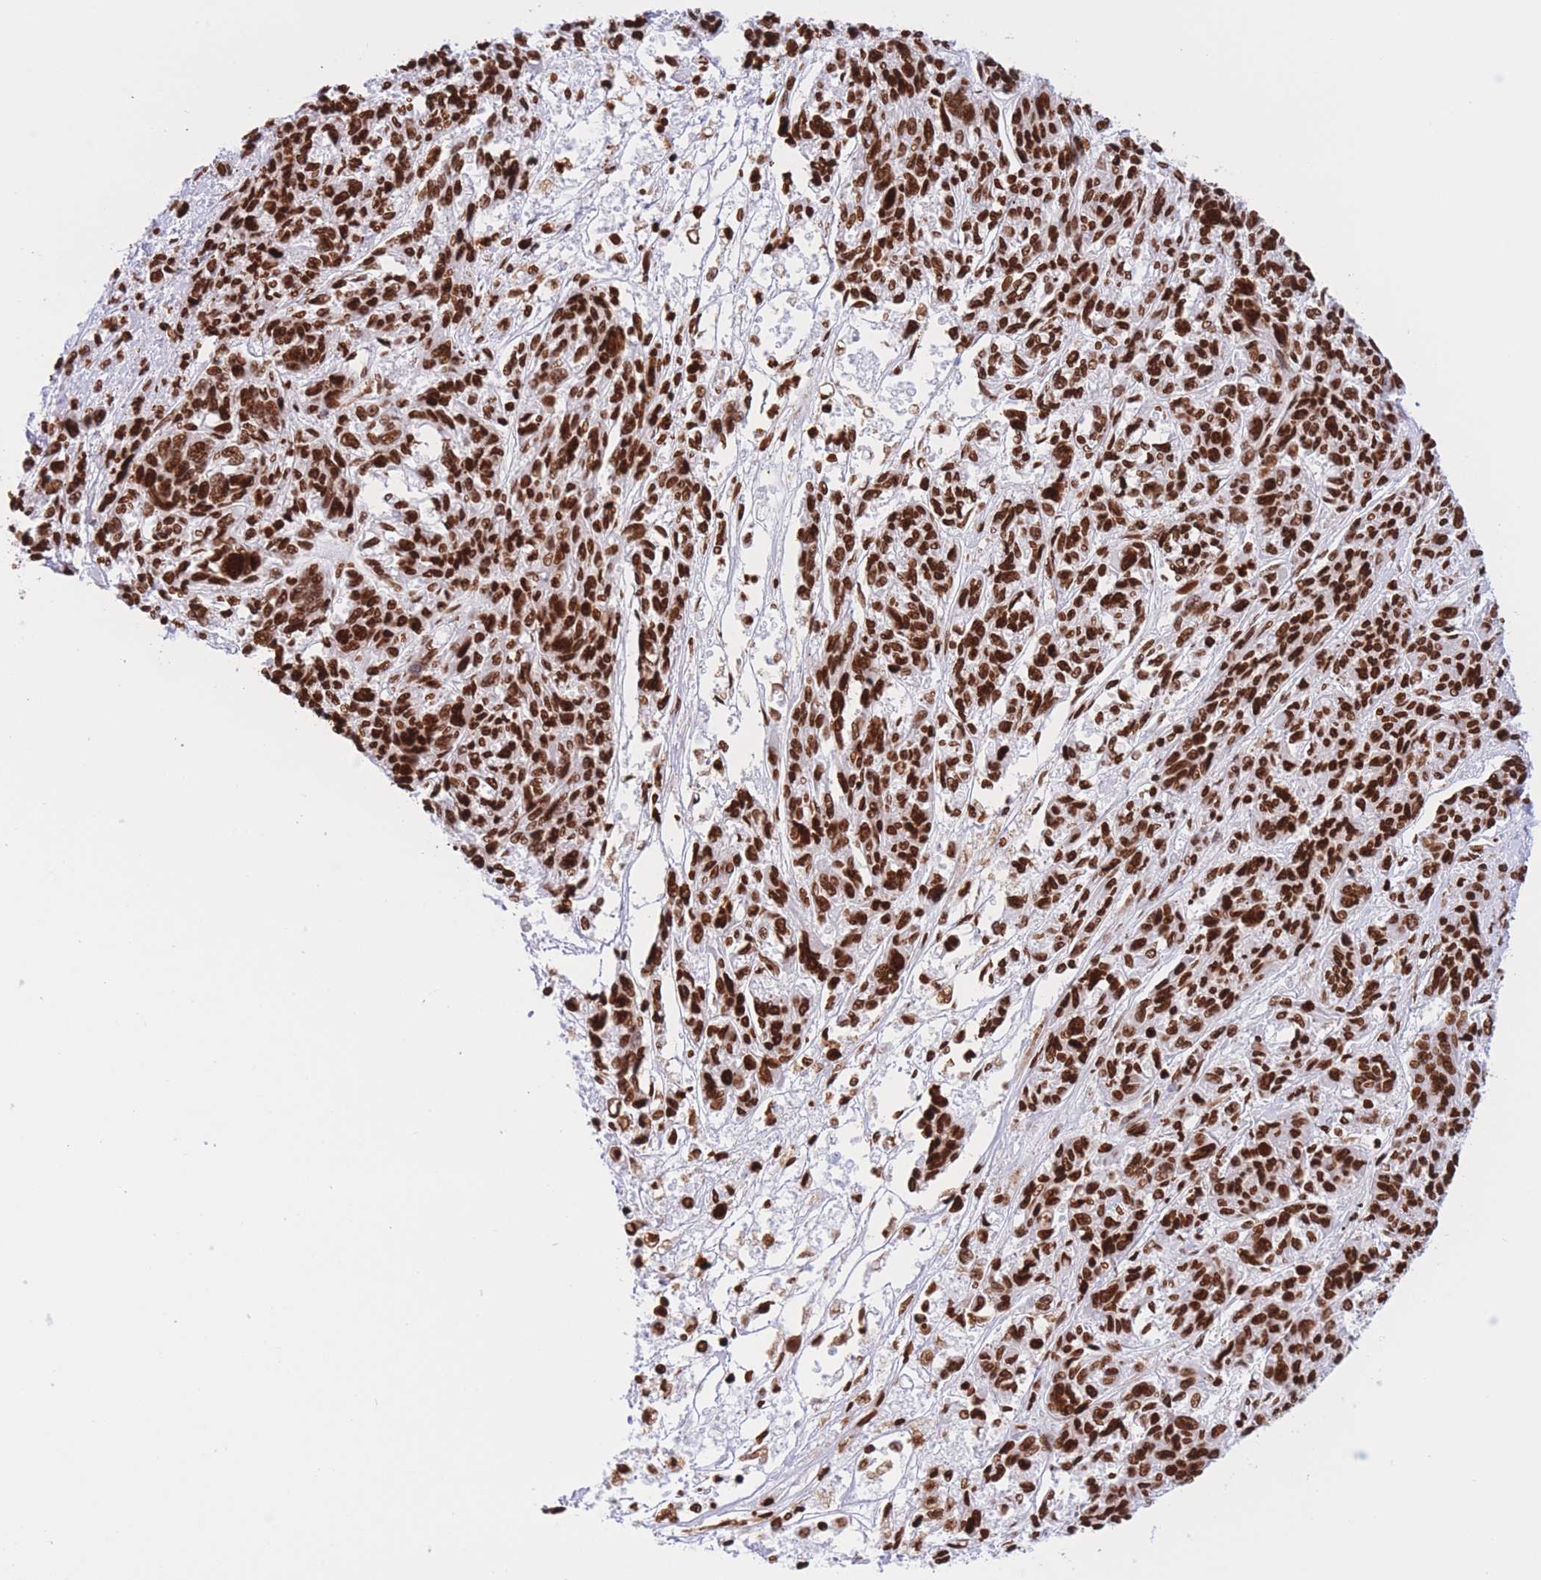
{"staining": {"intensity": "strong", "quantity": ">75%", "location": "nuclear"}, "tissue": "melanoma", "cell_type": "Tumor cells", "image_type": "cancer", "snomed": [{"axis": "morphology", "description": "Malignant melanoma, NOS"}, {"axis": "topography", "description": "Skin"}], "caption": "Malignant melanoma stained for a protein shows strong nuclear positivity in tumor cells.", "gene": "H2BC11", "patient": {"sex": "male", "age": 53}}